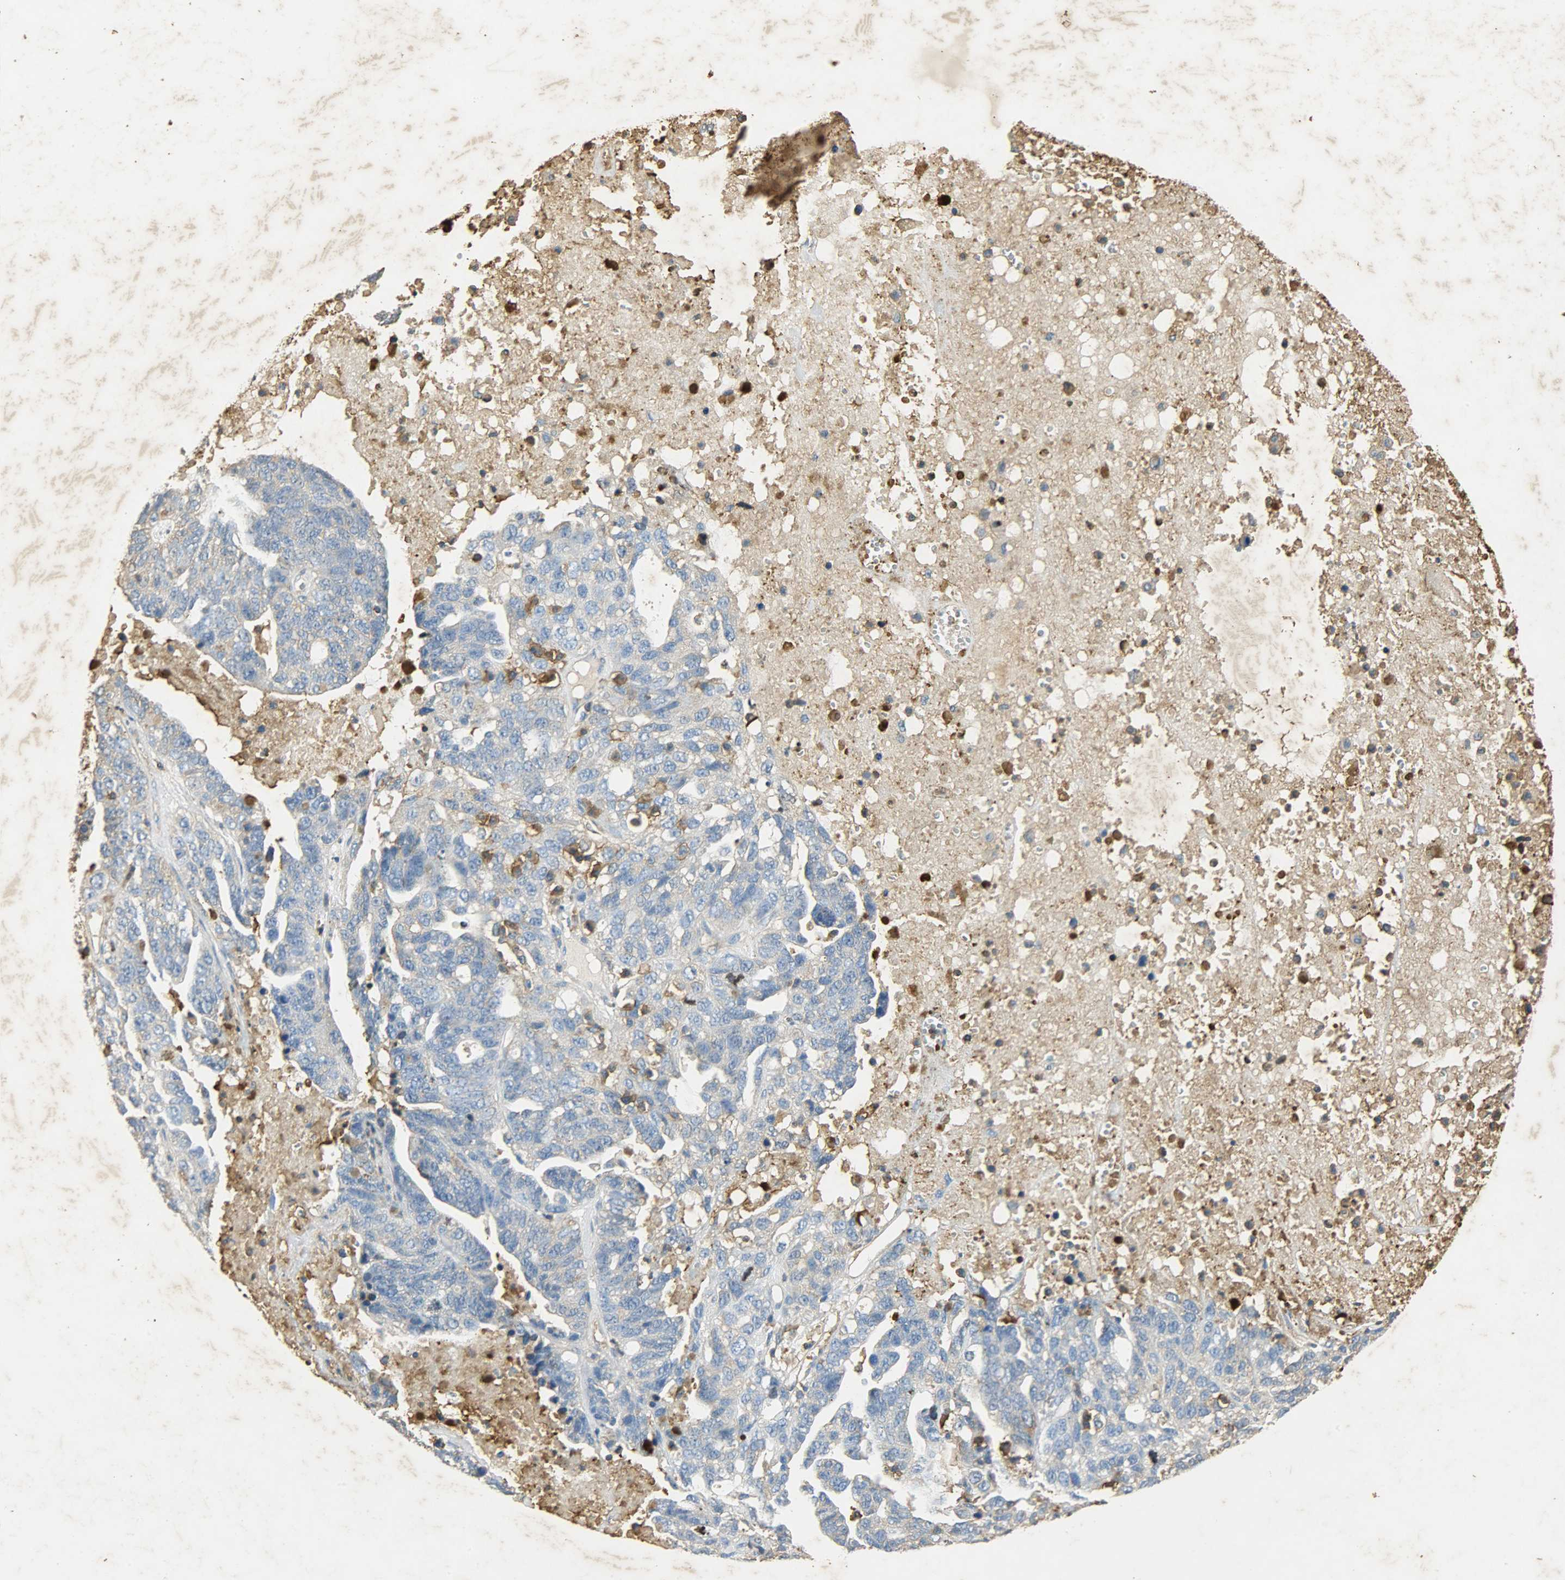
{"staining": {"intensity": "moderate", "quantity": "<25%", "location": "cytoplasmic/membranous"}, "tissue": "ovarian cancer", "cell_type": "Tumor cells", "image_type": "cancer", "snomed": [{"axis": "morphology", "description": "Cystadenocarcinoma, serous, NOS"}, {"axis": "topography", "description": "Ovary"}], "caption": "Immunohistochemical staining of ovarian cancer (serous cystadenocarcinoma) displays low levels of moderate cytoplasmic/membranous staining in approximately <25% of tumor cells.", "gene": "ANXA6", "patient": {"sex": "female", "age": 71}}